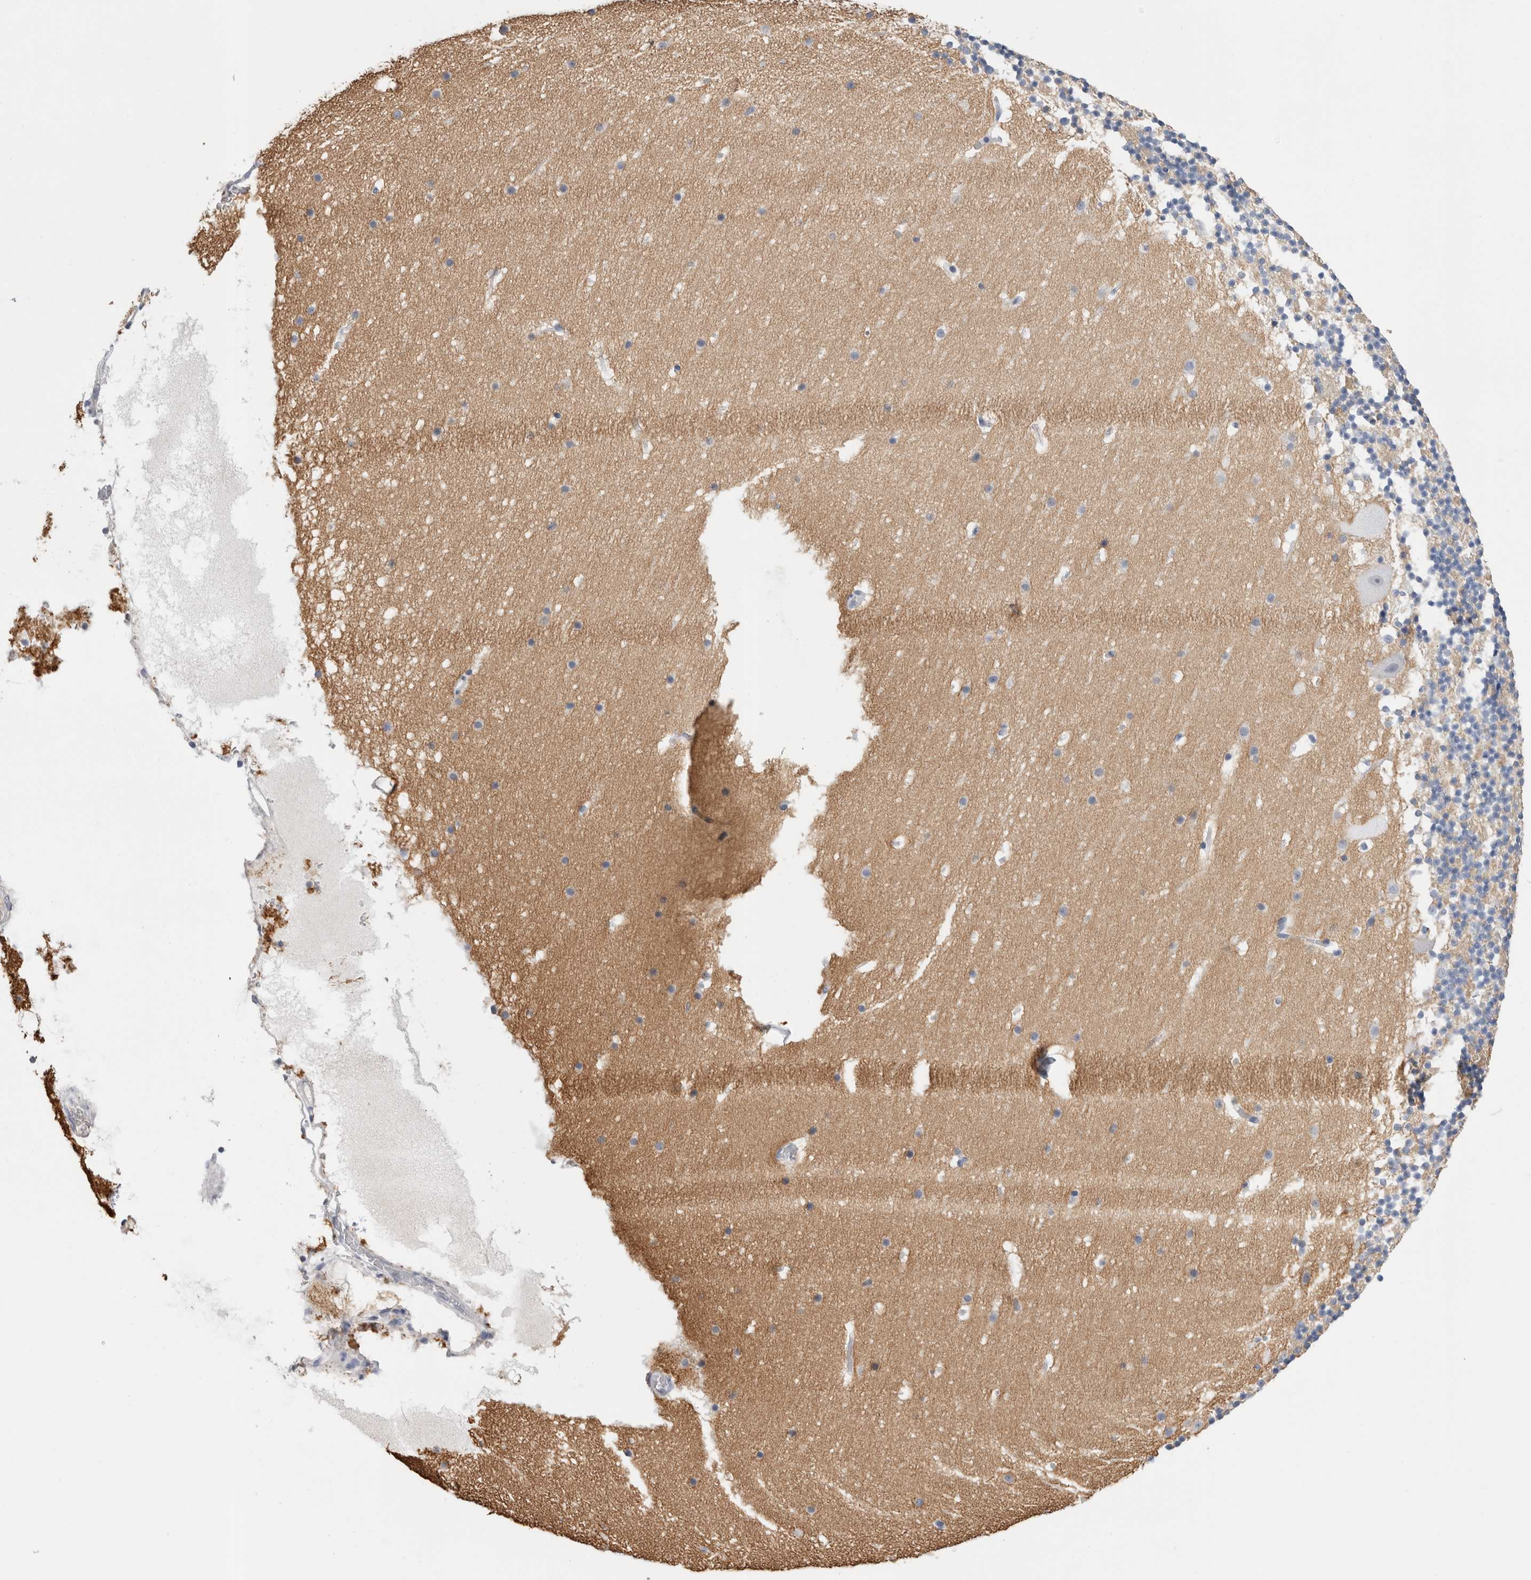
{"staining": {"intensity": "negative", "quantity": "none", "location": "none"}, "tissue": "cerebellum", "cell_type": "Cells in granular layer", "image_type": "normal", "snomed": [{"axis": "morphology", "description": "Normal tissue, NOS"}, {"axis": "topography", "description": "Cerebellum"}], "caption": "This photomicrograph is of normal cerebellum stained with immunohistochemistry to label a protein in brown with the nuclei are counter-stained blue. There is no positivity in cells in granular layer.", "gene": "CADM3", "patient": {"sex": "male", "age": 57}}